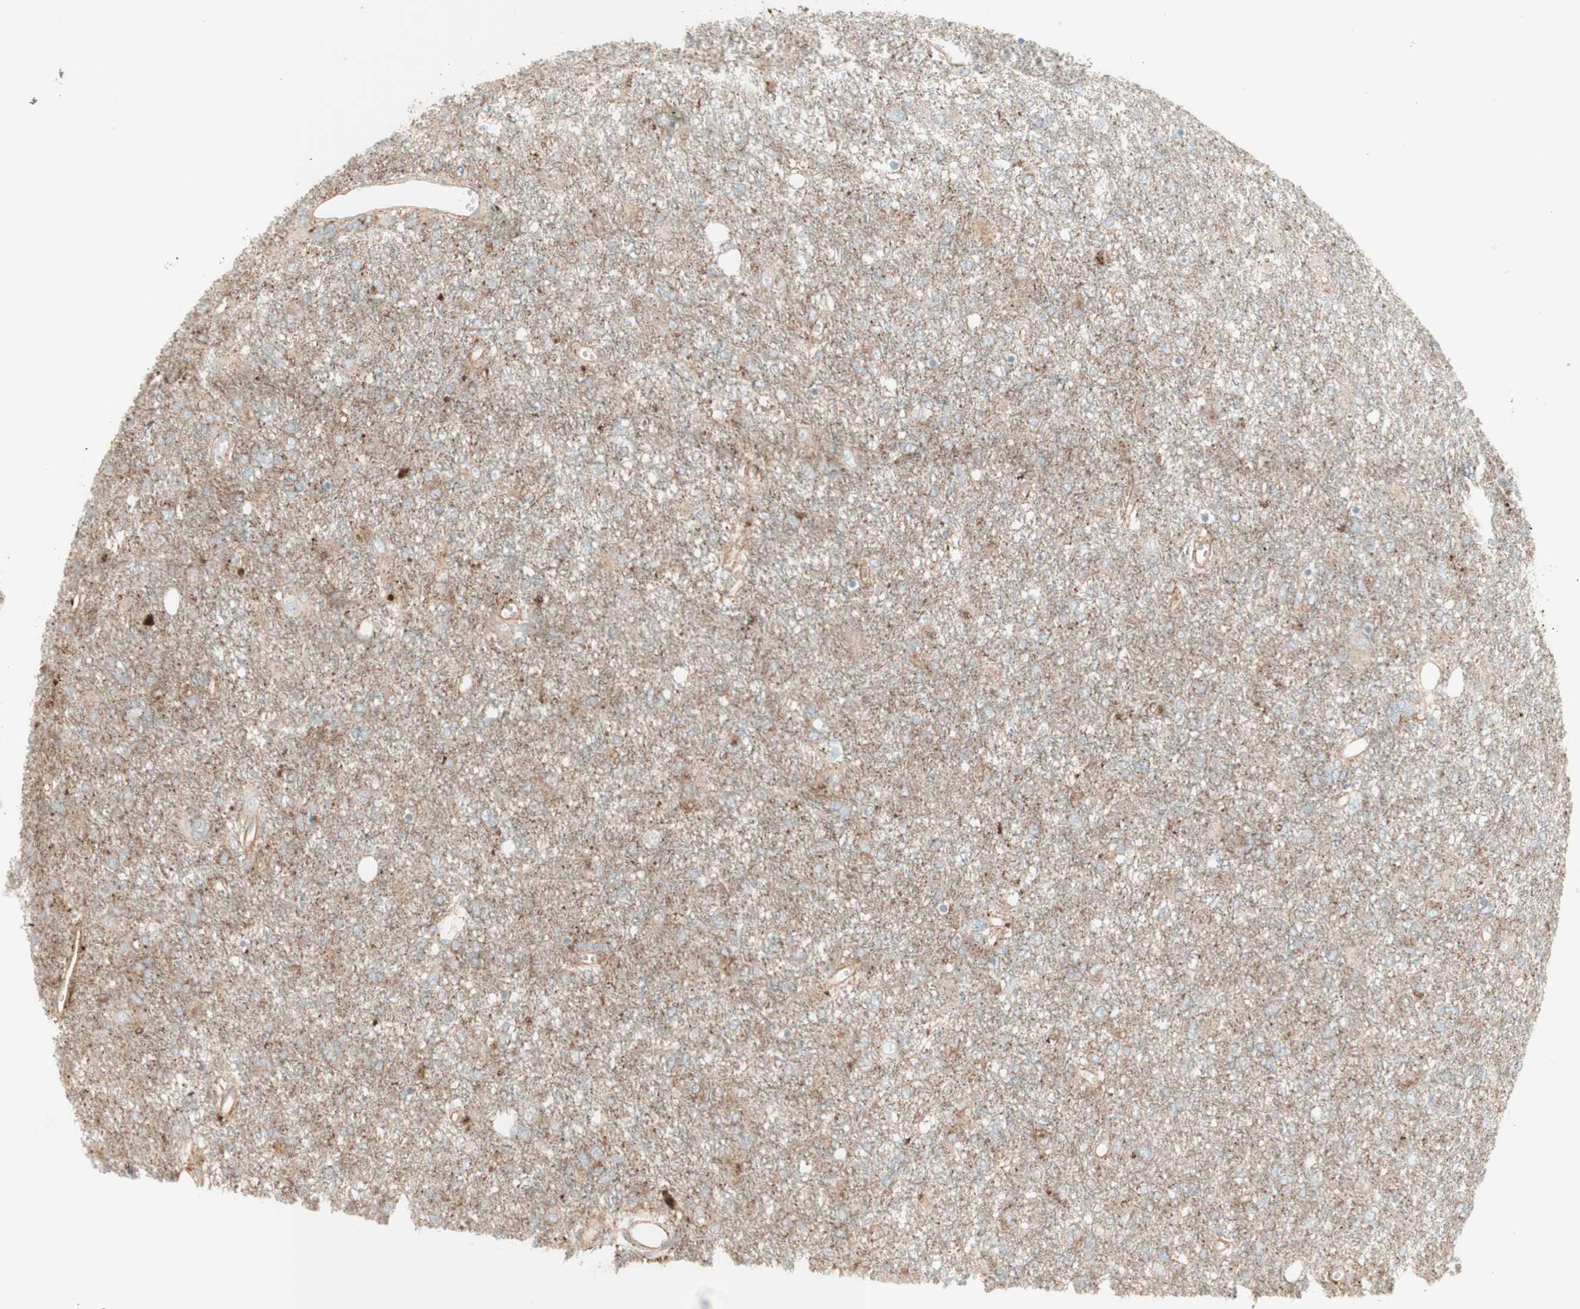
{"staining": {"intensity": "moderate", "quantity": "<25%", "location": "cytoplasmic/membranous"}, "tissue": "glioma", "cell_type": "Tumor cells", "image_type": "cancer", "snomed": [{"axis": "morphology", "description": "Glioma, malignant, High grade"}, {"axis": "topography", "description": "Brain"}], "caption": "Tumor cells reveal moderate cytoplasmic/membranous positivity in approximately <25% of cells in glioma. The staining is performed using DAB brown chromogen to label protein expression. The nuclei are counter-stained blue using hematoxylin.", "gene": "MYO6", "patient": {"sex": "female", "age": 59}}